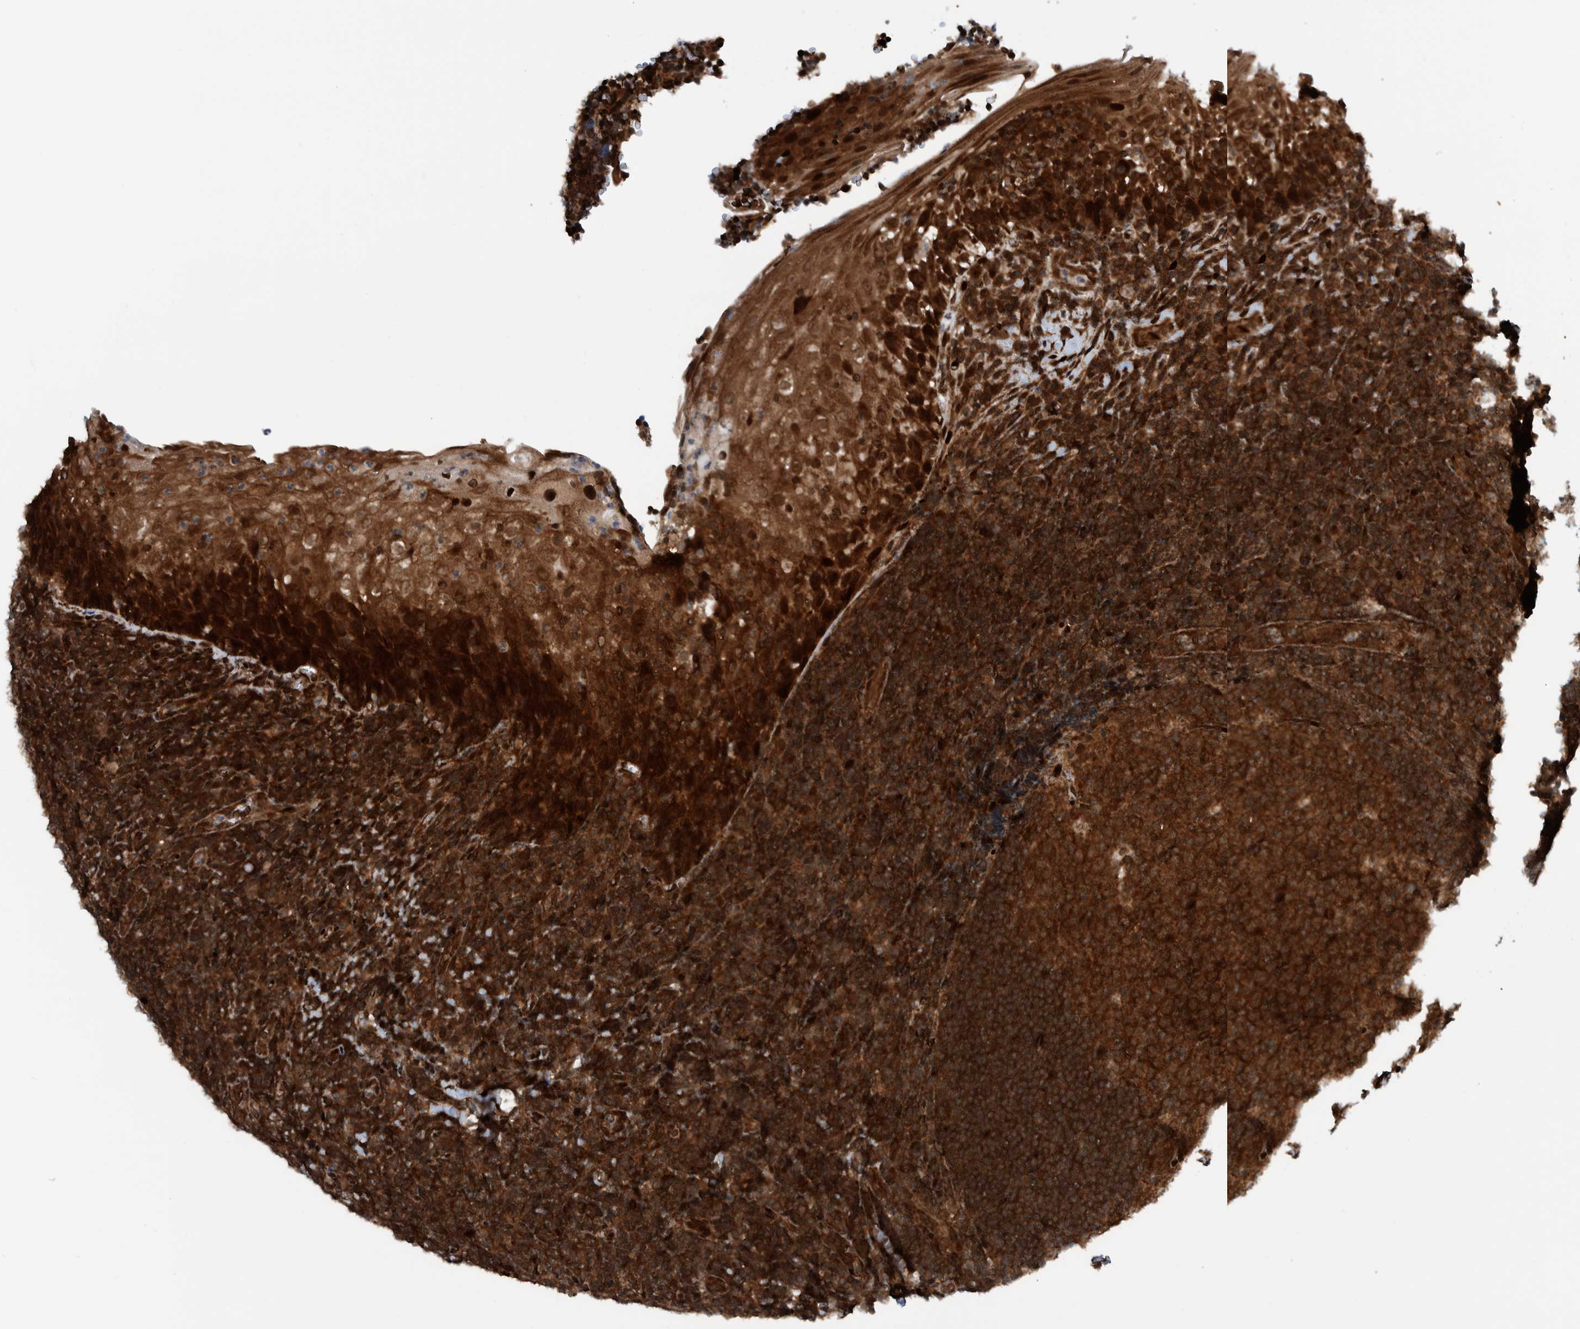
{"staining": {"intensity": "strong", "quantity": ">75%", "location": "cytoplasmic/membranous"}, "tissue": "tonsil", "cell_type": "Germinal center cells", "image_type": "normal", "snomed": [{"axis": "morphology", "description": "Normal tissue, NOS"}, {"axis": "topography", "description": "Tonsil"}], "caption": "Immunohistochemical staining of normal tonsil demonstrates high levels of strong cytoplasmic/membranous positivity in approximately >75% of germinal center cells. (DAB (3,3'-diaminobenzidine) IHC, brown staining for protein, blue staining for nuclei).", "gene": "ZNF366", "patient": {"sex": "male", "age": 37}}